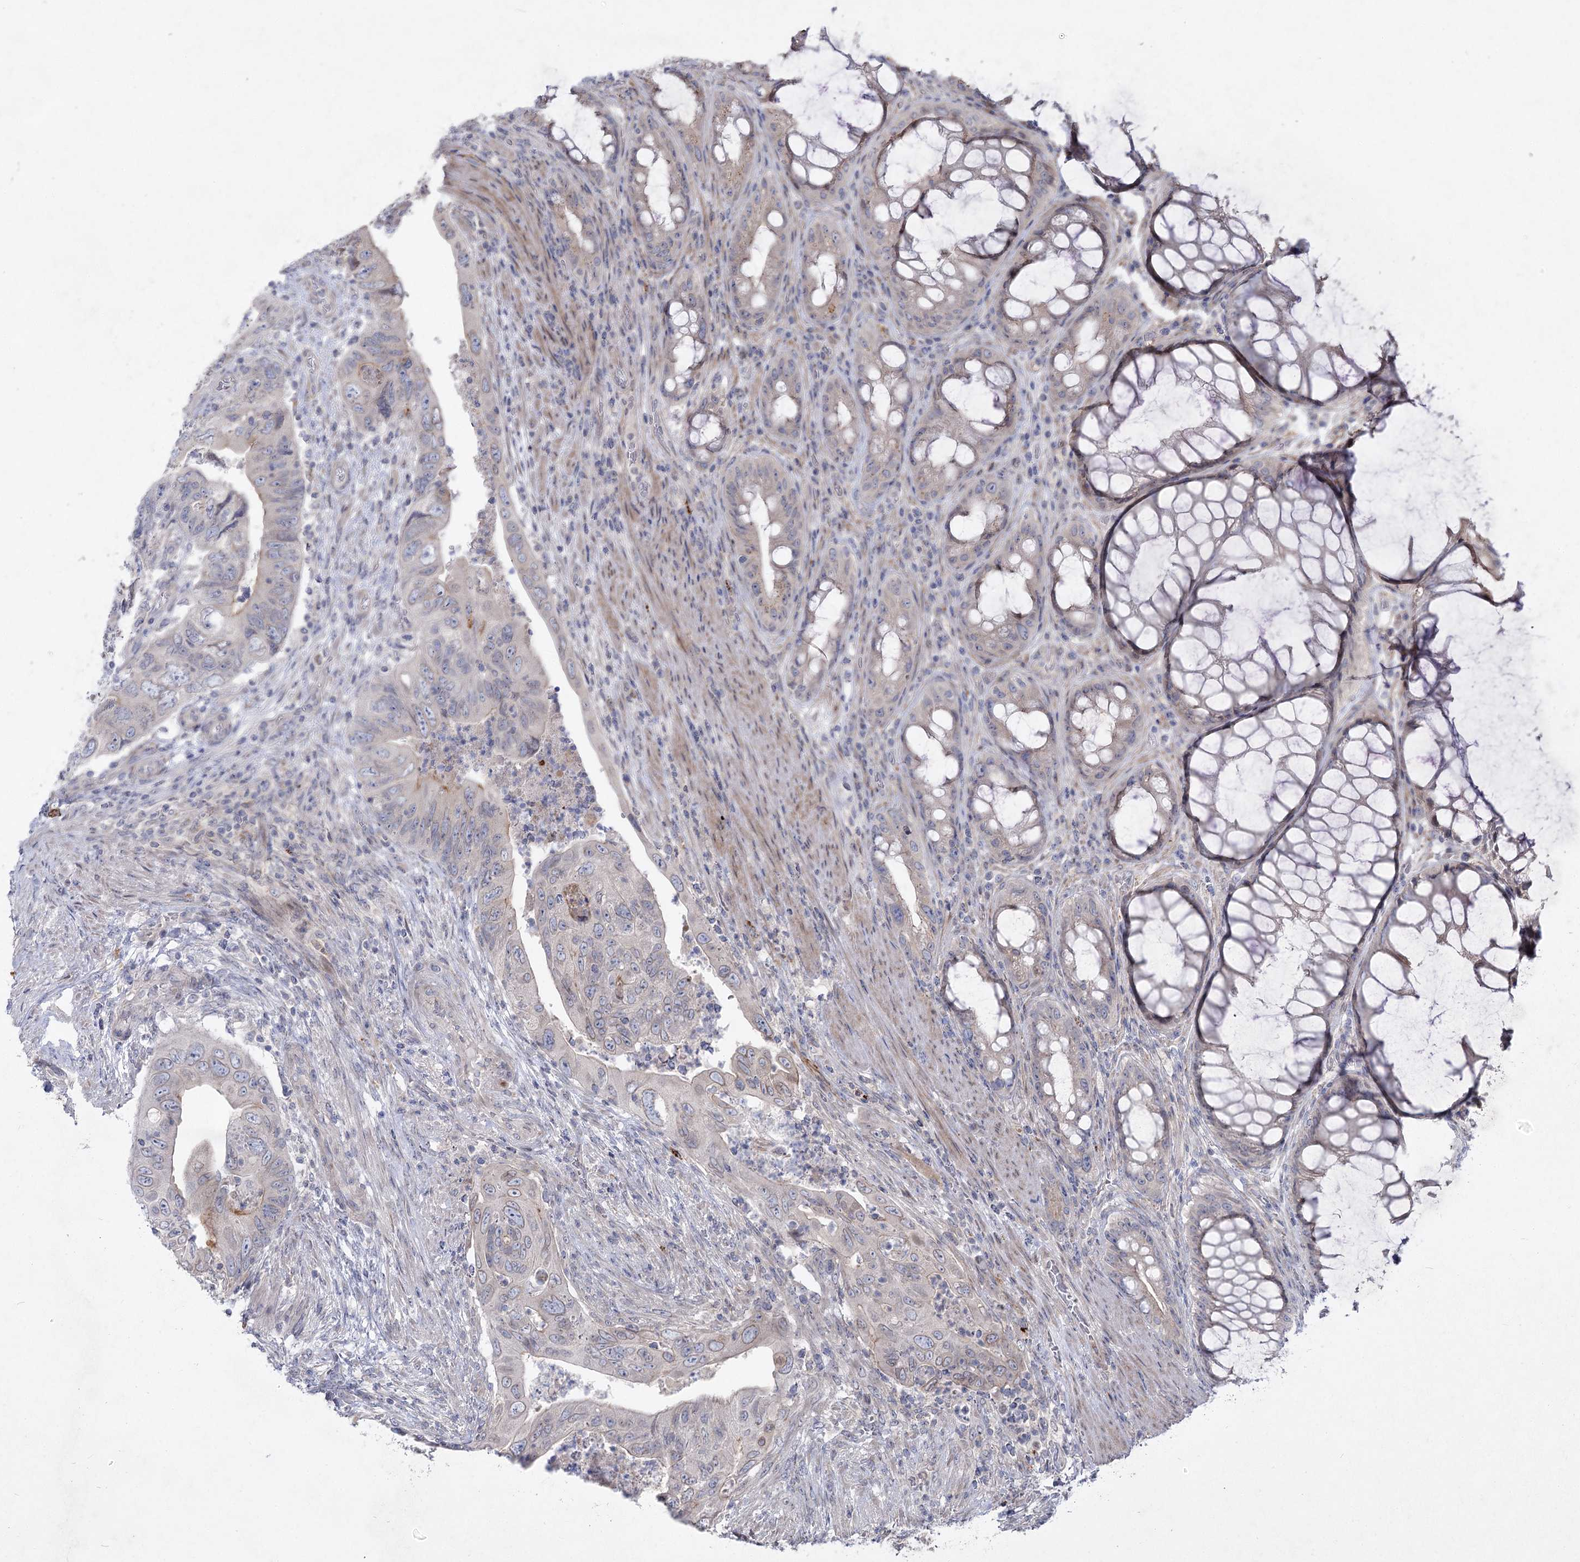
{"staining": {"intensity": "moderate", "quantity": "<25%", "location": "cytoplasmic/membranous"}, "tissue": "colorectal cancer", "cell_type": "Tumor cells", "image_type": "cancer", "snomed": [{"axis": "morphology", "description": "Adenocarcinoma, NOS"}, {"axis": "topography", "description": "Rectum"}], "caption": "Approximately <25% of tumor cells in colorectal adenocarcinoma reveal moderate cytoplasmic/membranous protein expression as visualized by brown immunohistochemical staining.", "gene": "SH3BP5L", "patient": {"sex": "male", "age": 63}}